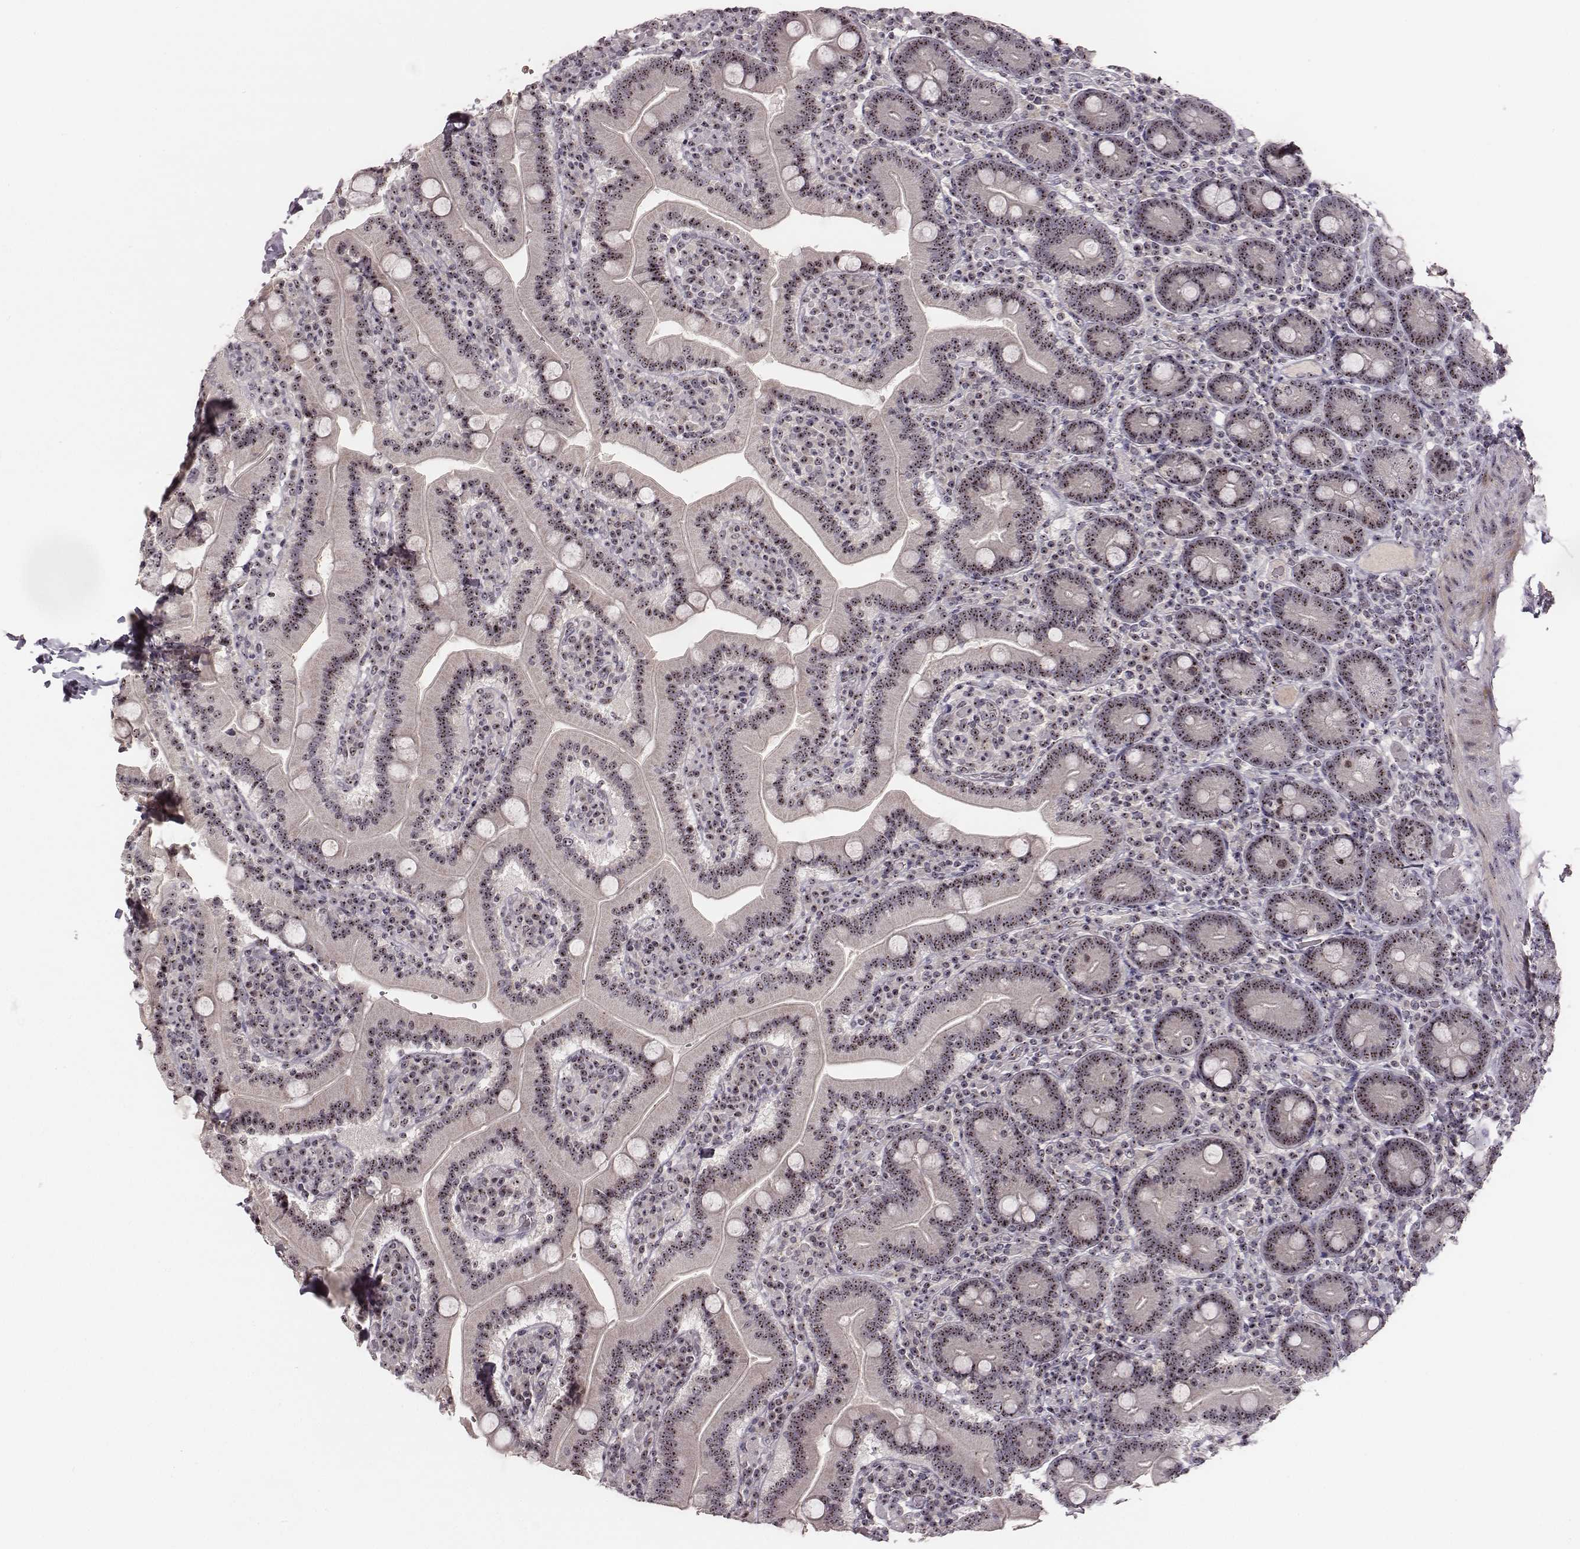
{"staining": {"intensity": "moderate", "quantity": ">75%", "location": "nuclear"}, "tissue": "duodenum", "cell_type": "Glandular cells", "image_type": "normal", "snomed": [{"axis": "morphology", "description": "Normal tissue, NOS"}, {"axis": "topography", "description": "Duodenum"}], "caption": "IHC staining of benign duodenum, which reveals medium levels of moderate nuclear staining in approximately >75% of glandular cells indicating moderate nuclear protein expression. The staining was performed using DAB (brown) for protein detection and nuclei were counterstained in hematoxylin (blue).", "gene": "NOP56", "patient": {"sex": "female", "age": 62}}